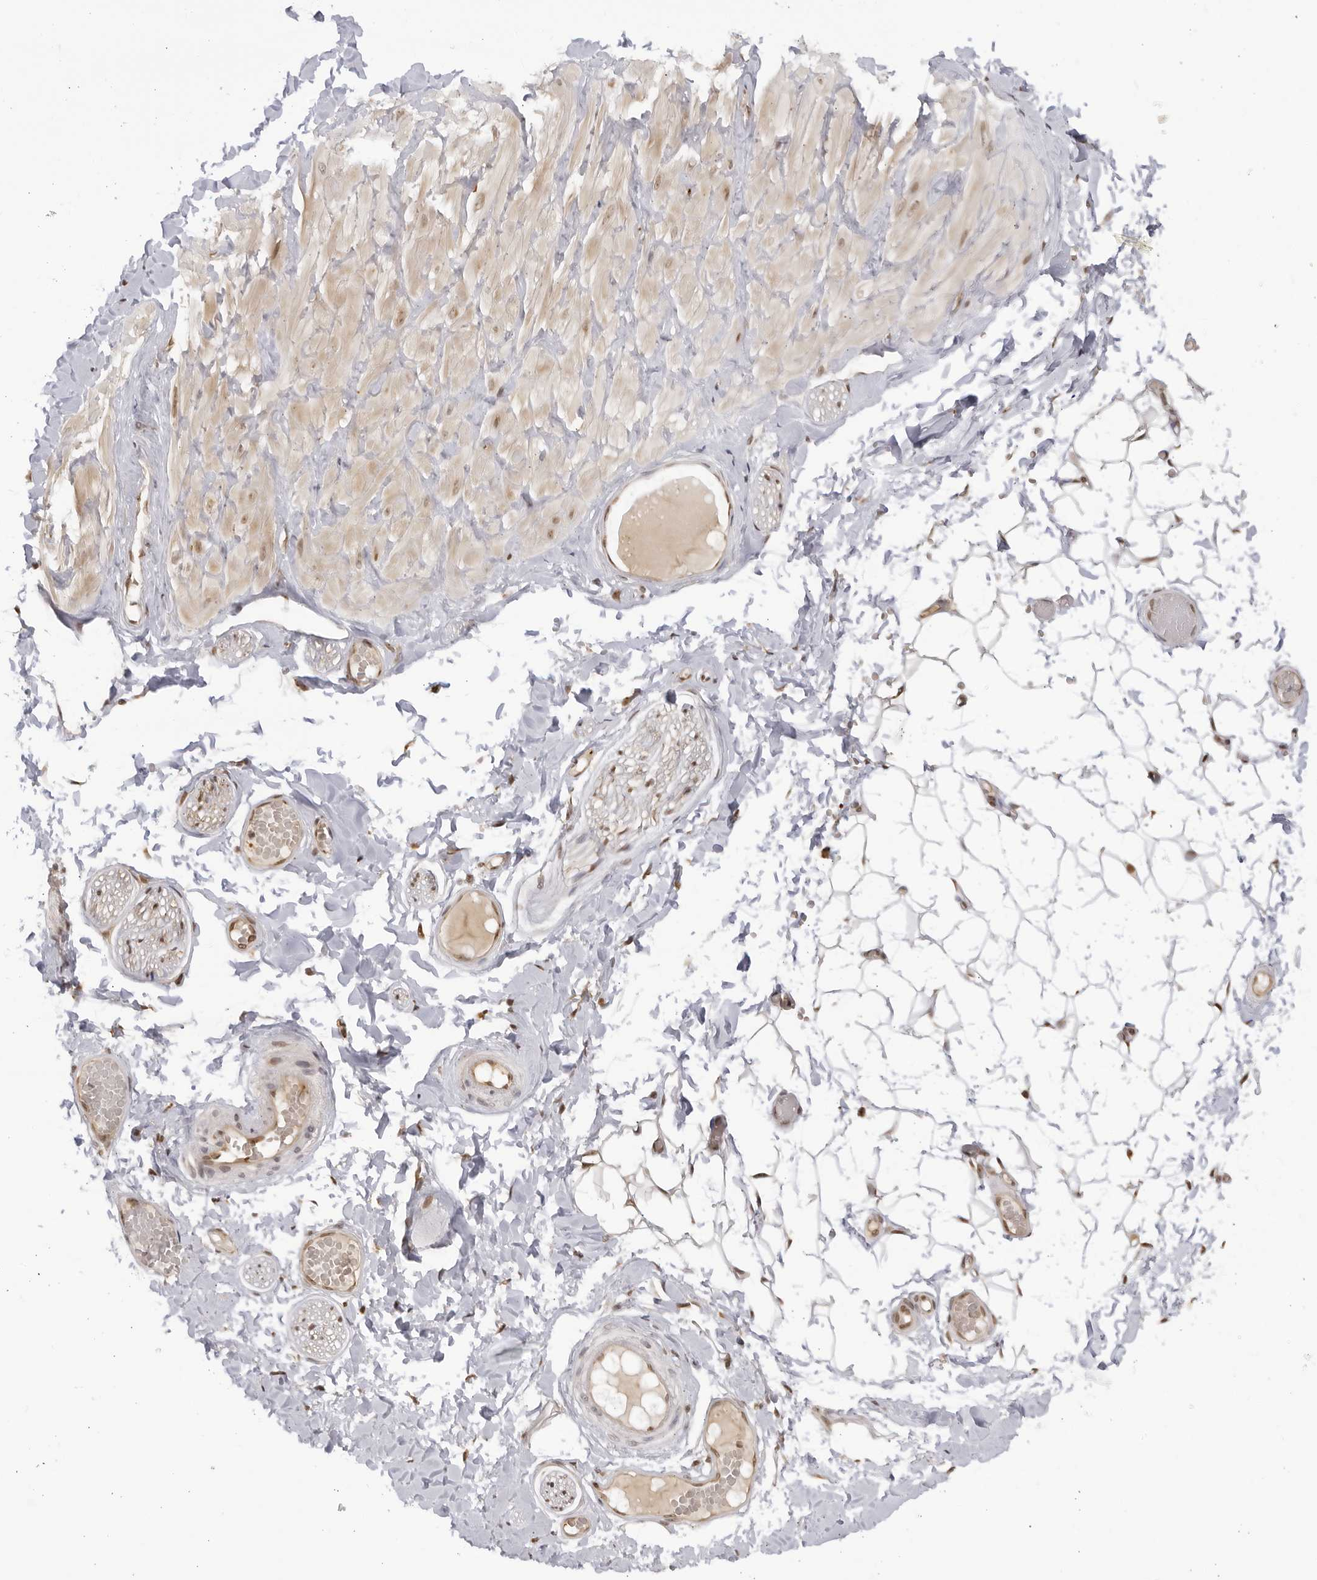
{"staining": {"intensity": "weak", "quantity": "25%-75%", "location": "cytoplasmic/membranous,nuclear"}, "tissue": "adipose tissue", "cell_type": "Adipocytes", "image_type": "normal", "snomed": [{"axis": "morphology", "description": "Normal tissue, NOS"}, {"axis": "topography", "description": "Adipose tissue"}, {"axis": "topography", "description": "Vascular tissue"}, {"axis": "topography", "description": "Peripheral nerve tissue"}], "caption": "Adipocytes exhibit weak cytoplasmic/membranous,nuclear positivity in approximately 25%-75% of cells in benign adipose tissue.", "gene": "RASGEF1C", "patient": {"sex": "male", "age": 25}}